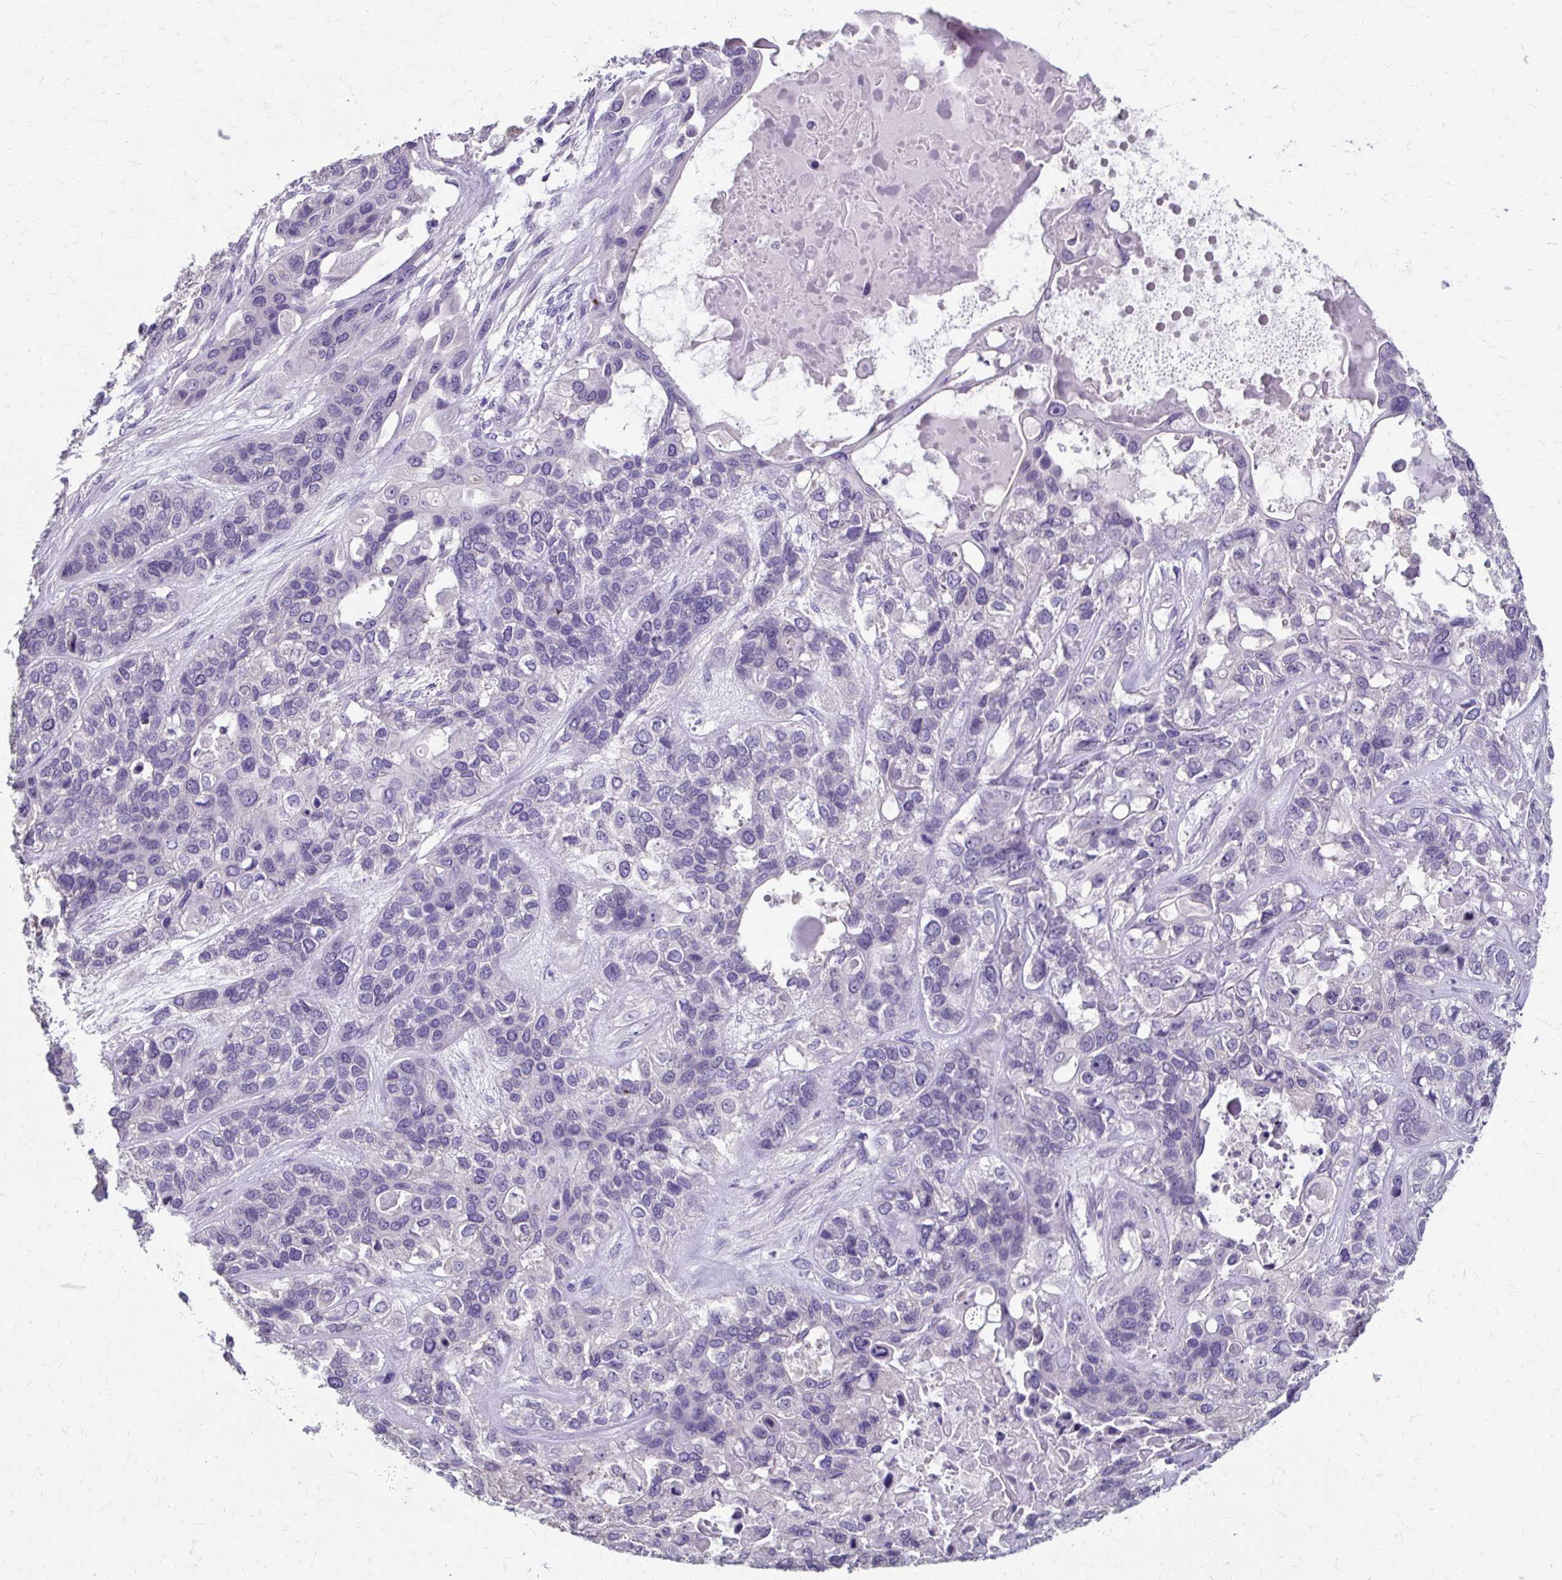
{"staining": {"intensity": "negative", "quantity": "none", "location": "none"}, "tissue": "lung cancer", "cell_type": "Tumor cells", "image_type": "cancer", "snomed": [{"axis": "morphology", "description": "Squamous cell carcinoma, NOS"}, {"axis": "topography", "description": "Lung"}], "caption": "Immunohistochemistry histopathology image of lung squamous cell carcinoma stained for a protein (brown), which exhibits no staining in tumor cells.", "gene": "KLHL24", "patient": {"sex": "female", "age": 70}}